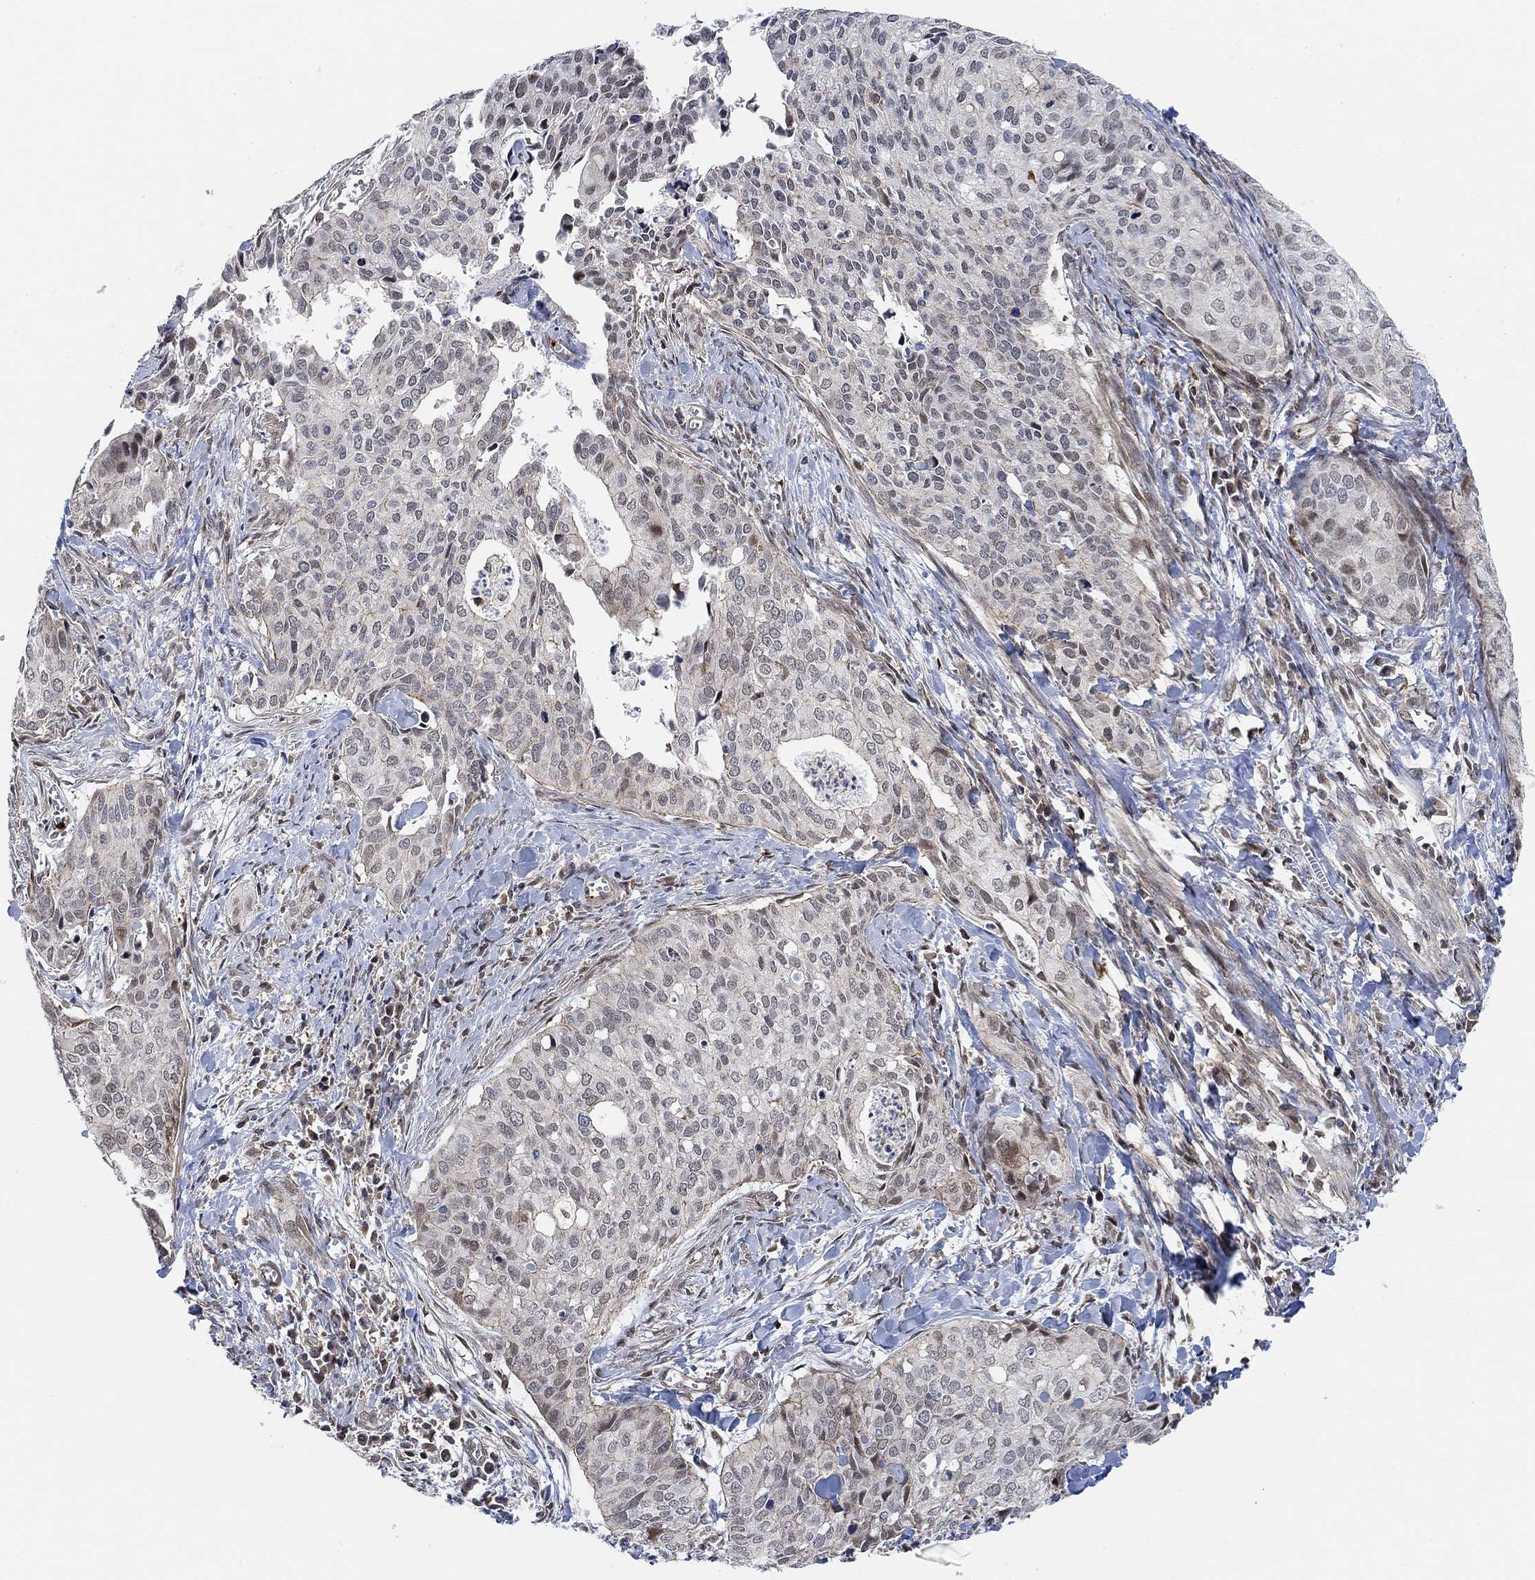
{"staining": {"intensity": "negative", "quantity": "none", "location": "none"}, "tissue": "cervical cancer", "cell_type": "Tumor cells", "image_type": "cancer", "snomed": [{"axis": "morphology", "description": "Squamous cell carcinoma, NOS"}, {"axis": "topography", "description": "Cervix"}], "caption": "A high-resolution image shows immunohistochemistry (IHC) staining of cervical cancer, which reveals no significant positivity in tumor cells.", "gene": "PWWP2B", "patient": {"sex": "female", "age": 29}}